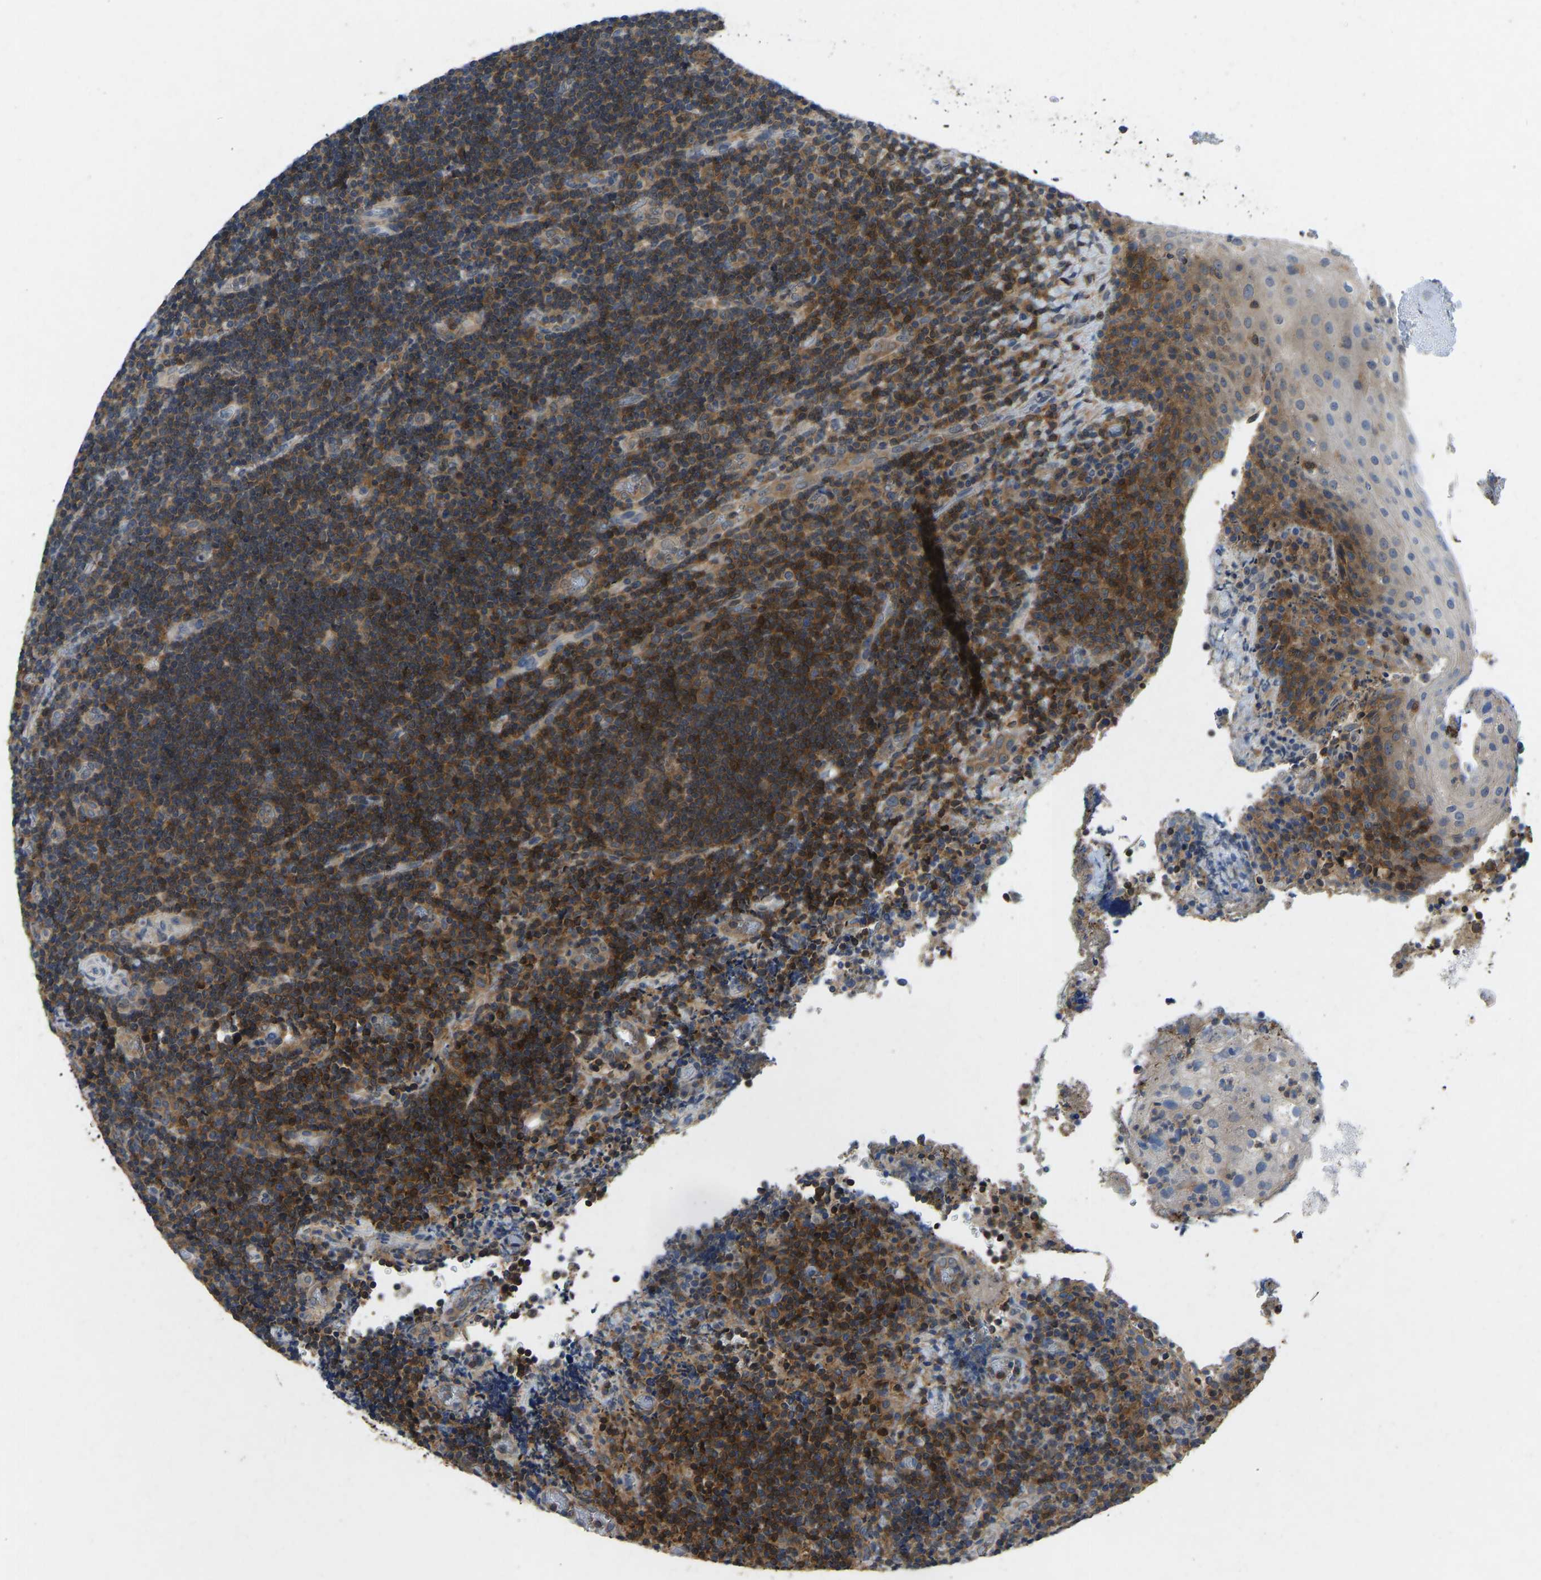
{"staining": {"intensity": "moderate", "quantity": ">75%", "location": "cytoplasmic/membranous"}, "tissue": "lymphoma", "cell_type": "Tumor cells", "image_type": "cancer", "snomed": [{"axis": "morphology", "description": "Malignant lymphoma, non-Hodgkin's type, High grade"}, {"axis": "topography", "description": "Tonsil"}], "caption": "Immunohistochemical staining of human high-grade malignant lymphoma, non-Hodgkin's type reveals medium levels of moderate cytoplasmic/membranous expression in approximately >75% of tumor cells.", "gene": "NDRG3", "patient": {"sex": "female", "age": 36}}